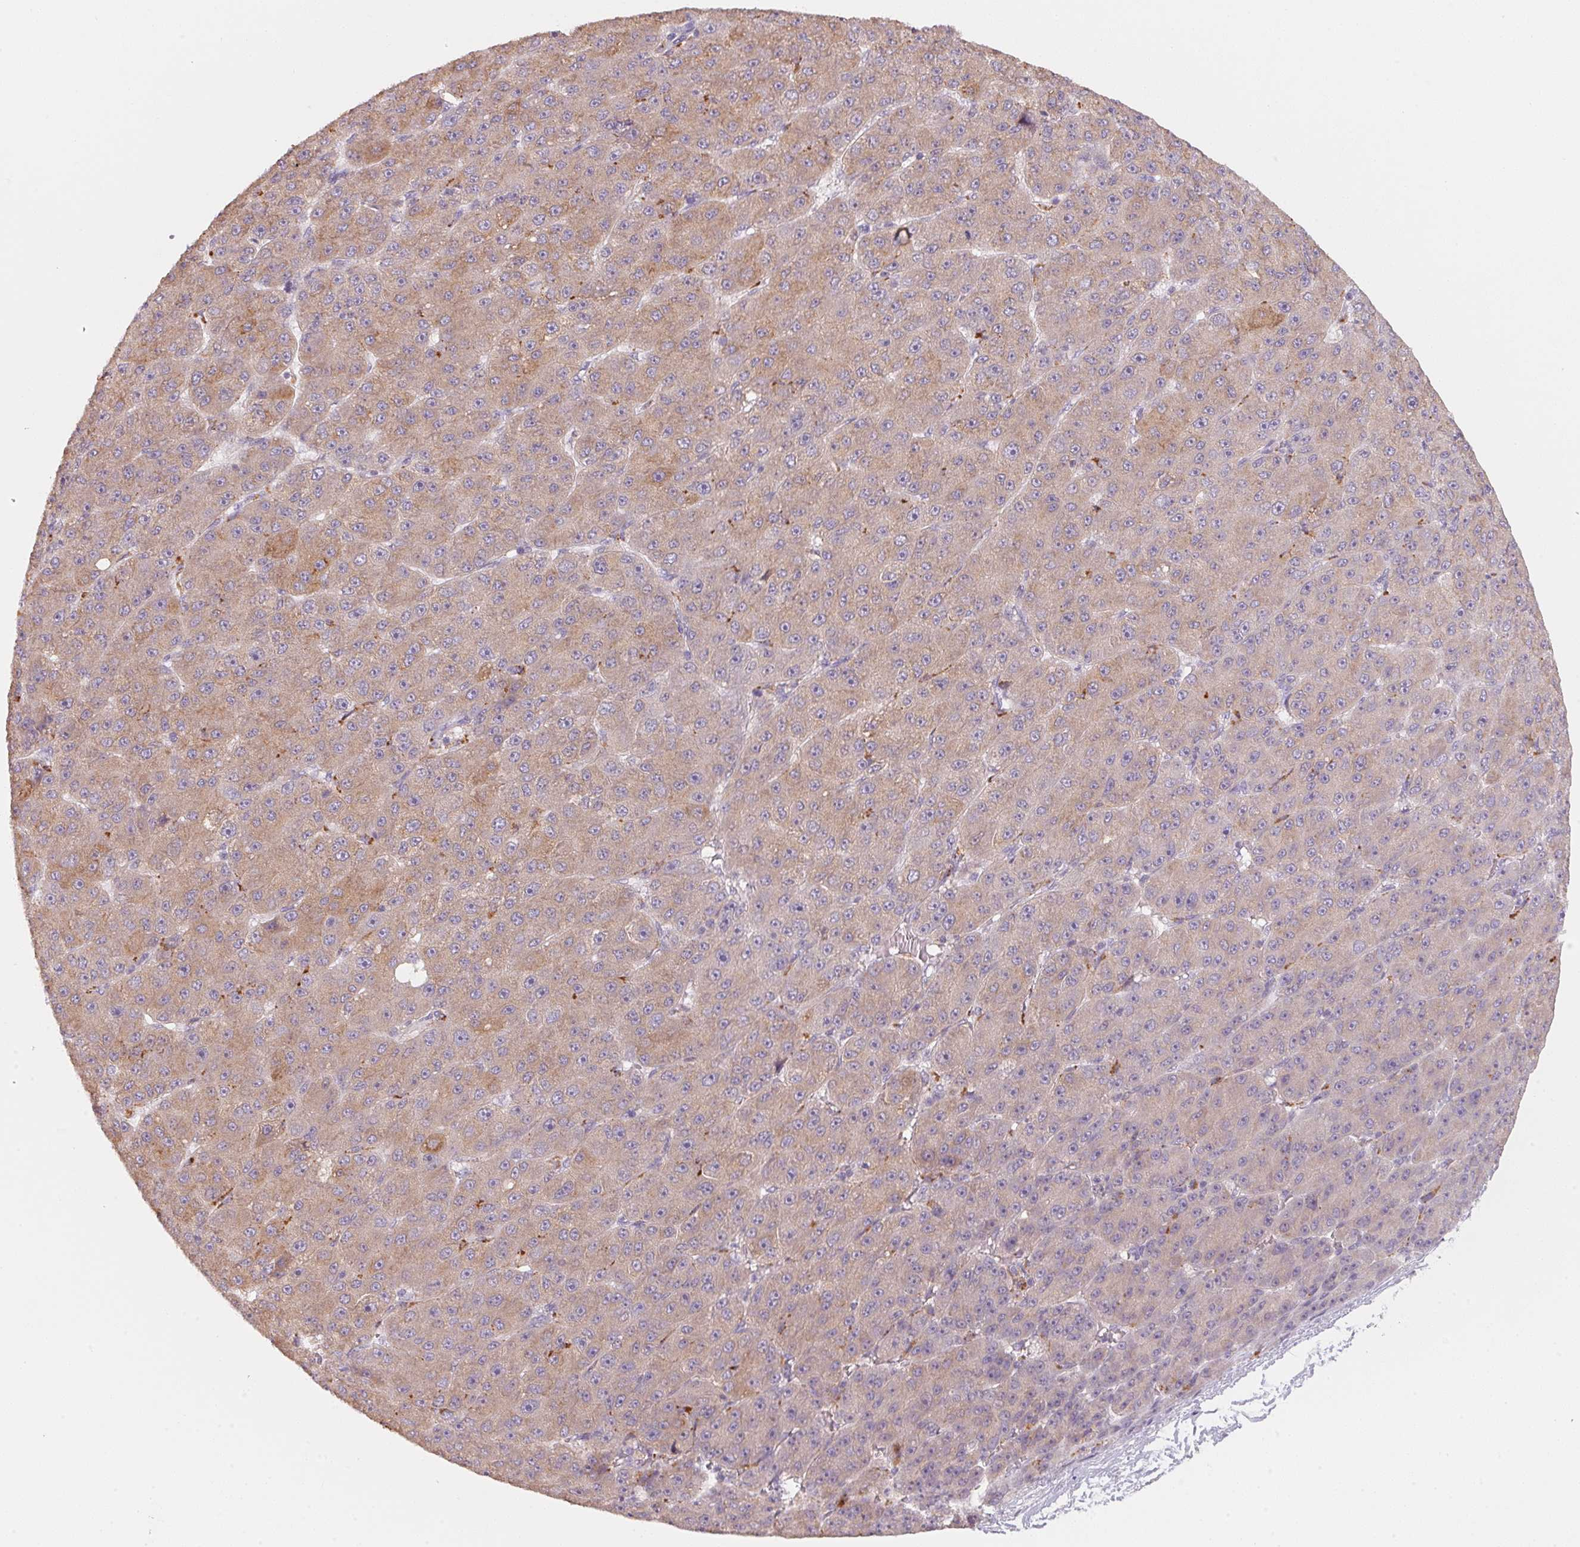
{"staining": {"intensity": "weak", "quantity": ">75%", "location": "cytoplasmic/membranous"}, "tissue": "liver cancer", "cell_type": "Tumor cells", "image_type": "cancer", "snomed": [{"axis": "morphology", "description": "Carcinoma, Hepatocellular, NOS"}, {"axis": "topography", "description": "Liver"}], "caption": "Liver cancer (hepatocellular carcinoma) tissue reveals weak cytoplasmic/membranous positivity in approximately >75% of tumor cells", "gene": "TREH", "patient": {"sex": "male", "age": 67}}